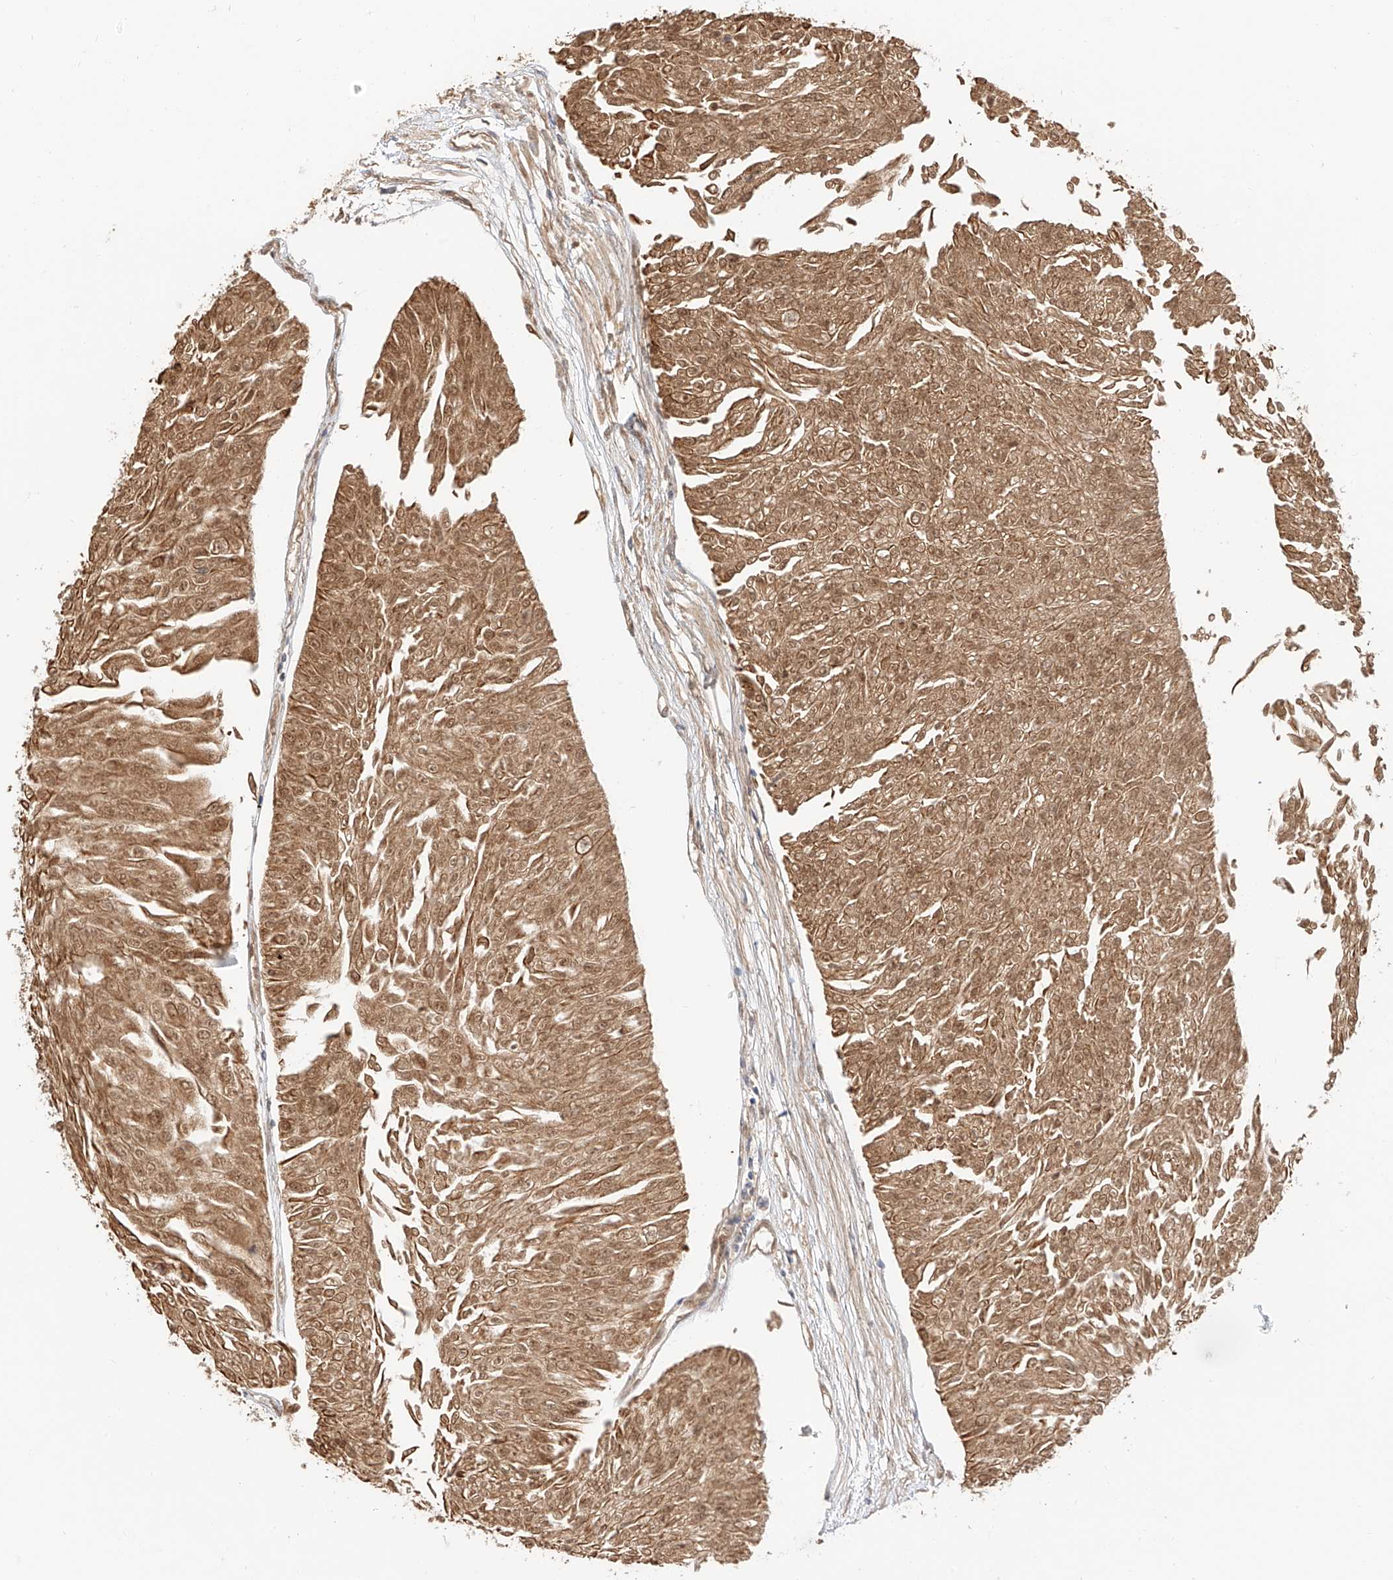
{"staining": {"intensity": "moderate", "quantity": ">75%", "location": "cytoplasmic/membranous,nuclear"}, "tissue": "urothelial cancer", "cell_type": "Tumor cells", "image_type": "cancer", "snomed": [{"axis": "morphology", "description": "Urothelial carcinoma, Low grade"}, {"axis": "topography", "description": "Urinary bladder"}], "caption": "This micrograph reveals immunohistochemistry (IHC) staining of urothelial cancer, with medium moderate cytoplasmic/membranous and nuclear expression in about >75% of tumor cells.", "gene": "EIF4H", "patient": {"sex": "male", "age": 67}}